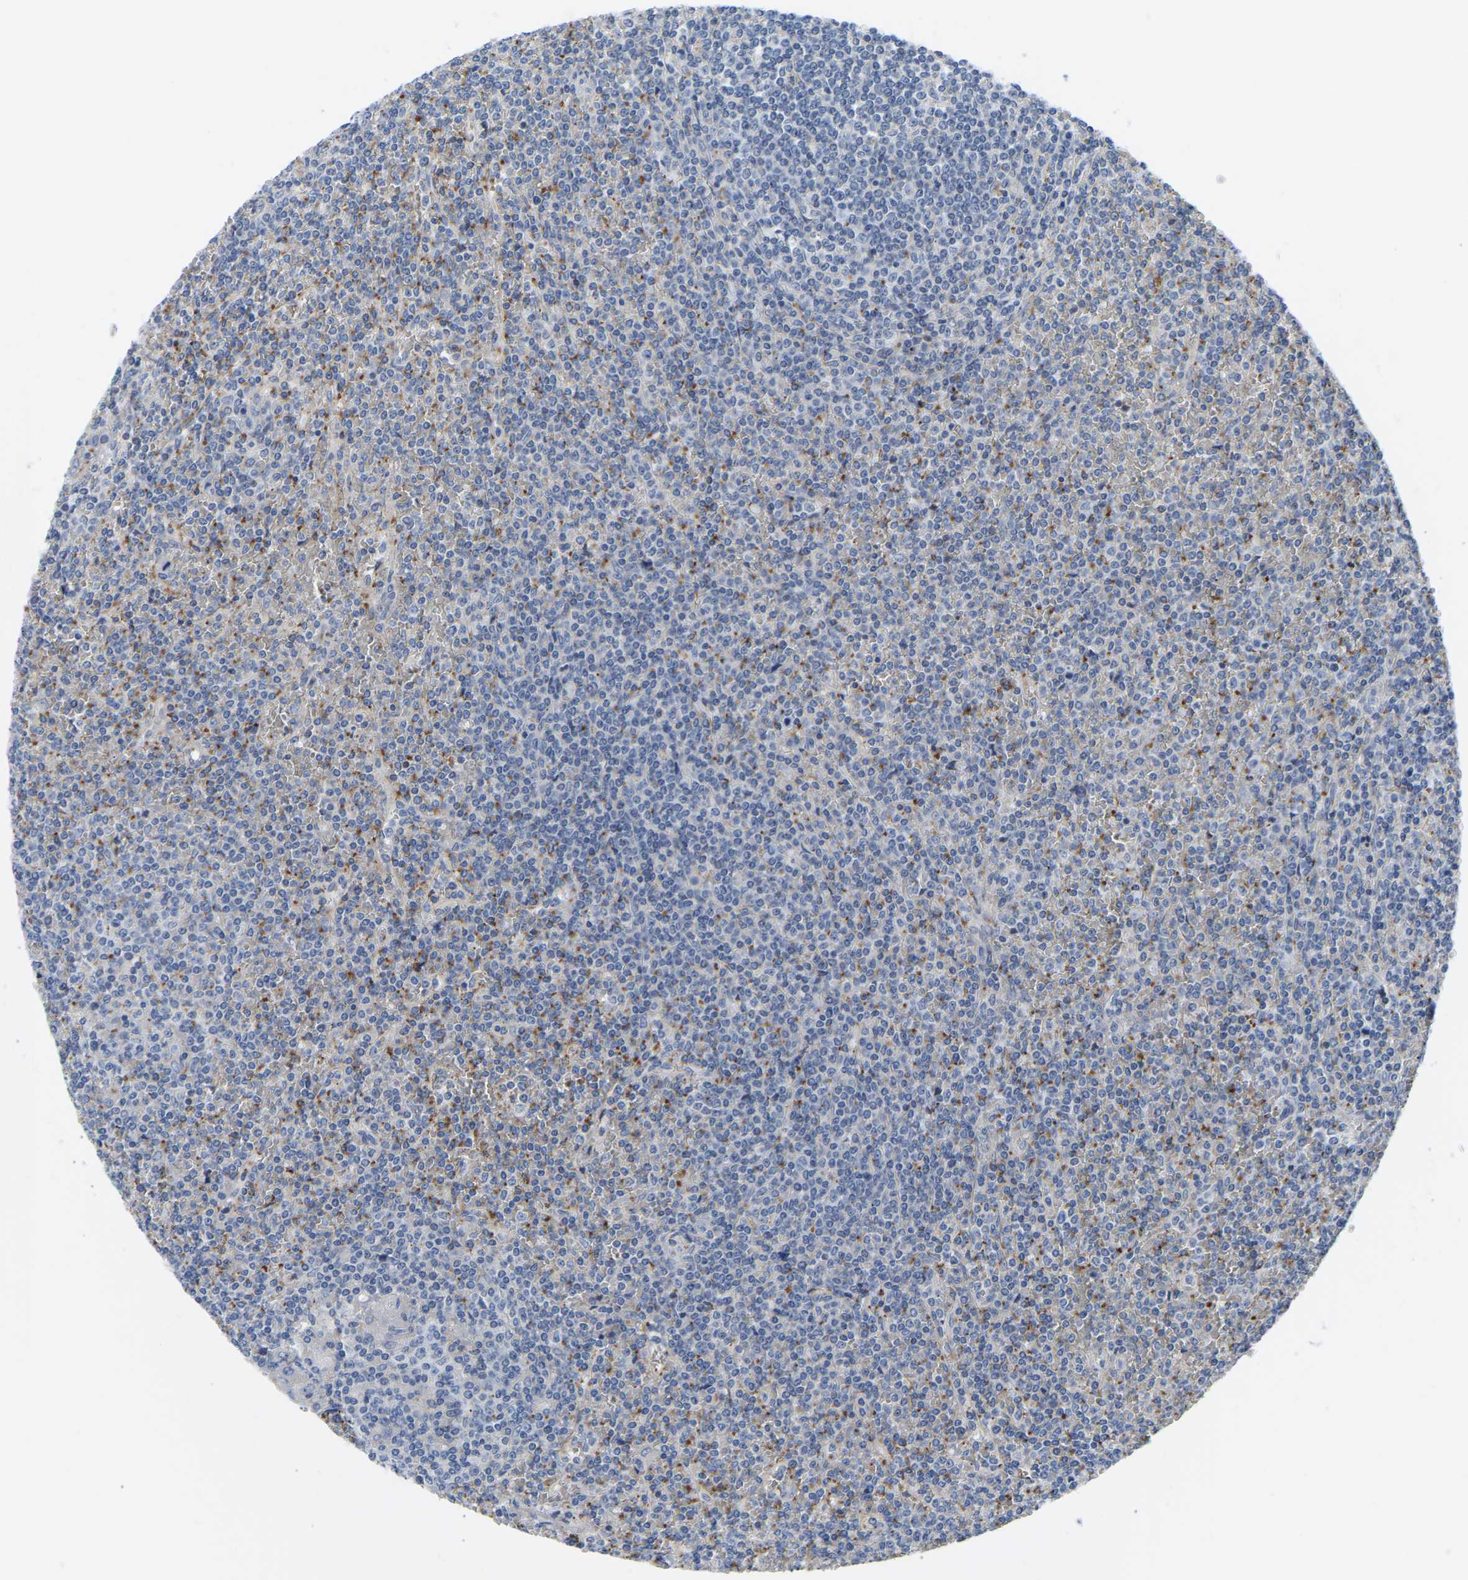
{"staining": {"intensity": "moderate", "quantity": "<25%", "location": "cytoplasmic/membranous"}, "tissue": "lymphoma", "cell_type": "Tumor cells", "image_type": "cancer", "snomed": [{"axis": "morphology", "description": "Malignant lymphoma, non-Hodgkin's type, Low grade"}, {"axis": "topography", "description": "Spleen"}], "caption": "Moderate cytoplasmic/membranous protein expression is seen in about <25% of tumor cells in low-grade malignant lymphoma, non-Hodgkin's type.", "gene": "ZNF449", "patient": {"sex": "female", "age": 19}}